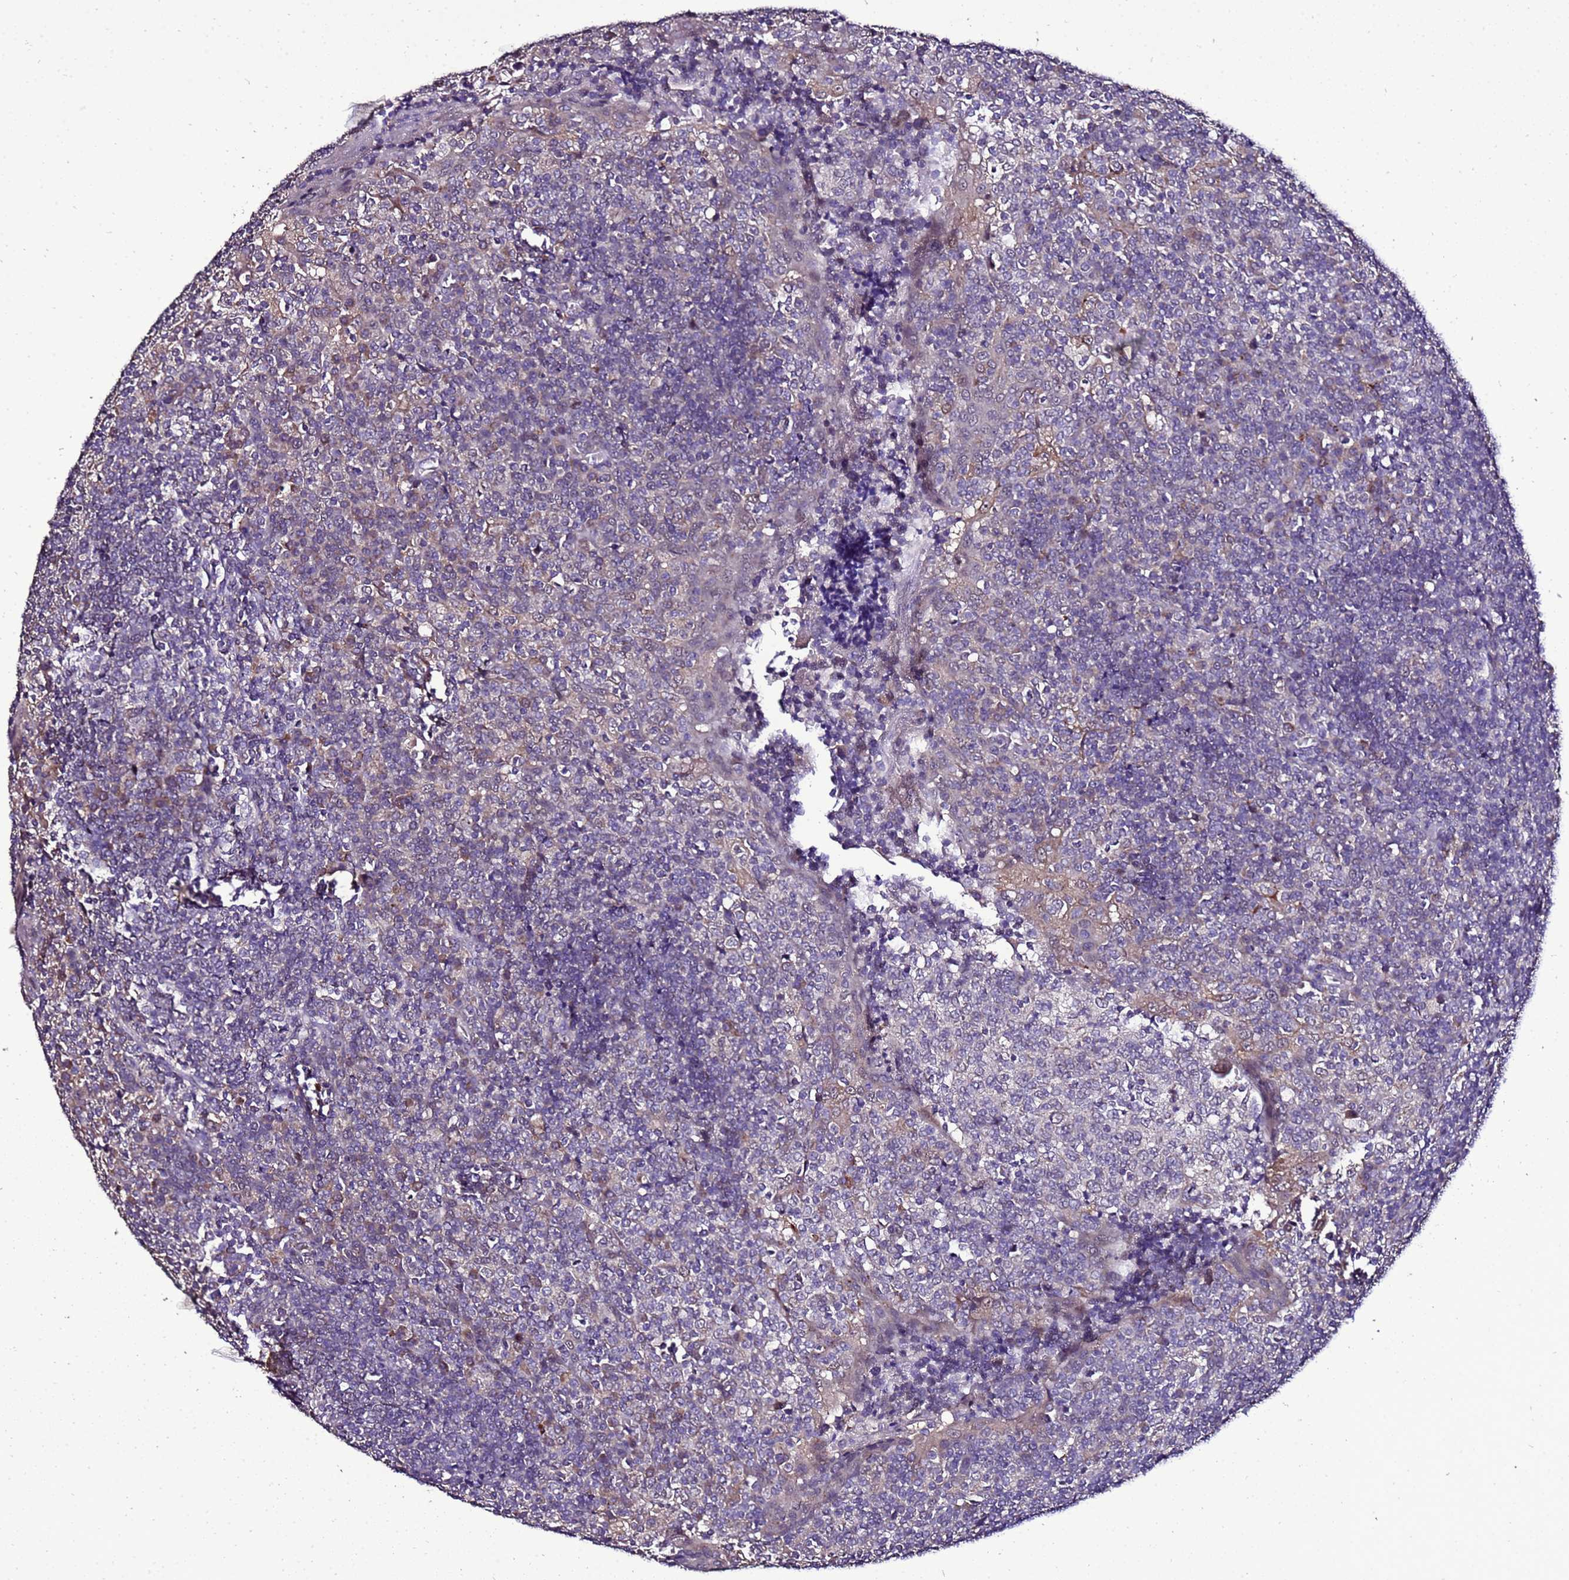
{"staining": {"intensity": "weak", "quantity": "25%-75%", "location": "cytoplasmic/membranous"}, "tissue": "tonsil", "cell_type": "Germinal center cells", "image_type": "normal", "snomed": [{"axis": "morphology", "description": "Normal tissue, NOS"}, {"axis": "topography", "description": "Tonsil"}], "caption": "Immunohistochemical staining of normal human tonsil displays weak cytoplasmic/membranous protein positivity in approximately 25%-75% of germinal center cells. The staining was performed using DAB (3,3'-diaminobenzidine), with brown indicating positive protein expression. Nuclei are stained blue with hematoxylin.", "gene": "ZNF329", "patient": {"sex": "female", "age": 19}}